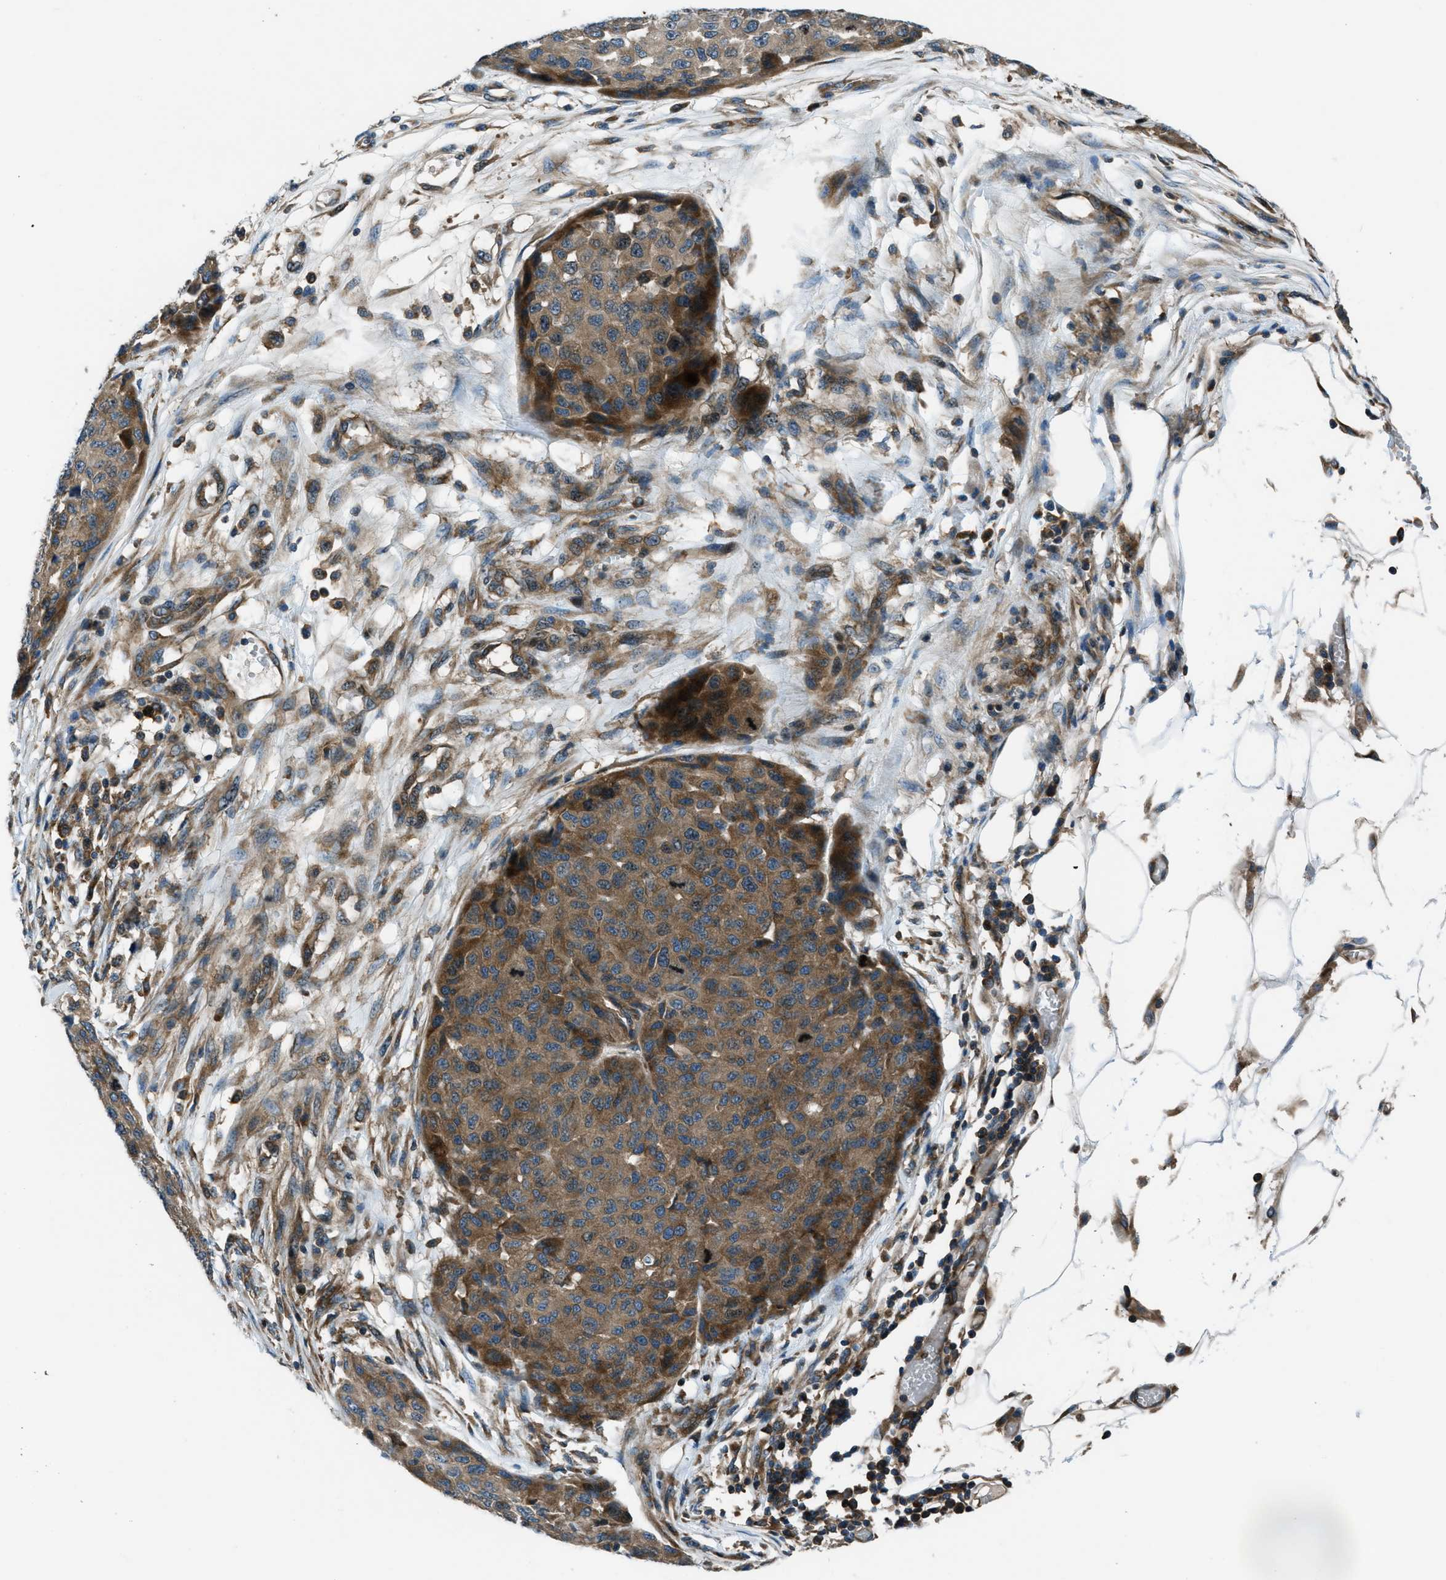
{"staining": {"intensity": "moderate", "quantity": ">75%", "location": "cytoplasmic/membranous"}, "tissue": "melanoma", "cell_type": "Tumor cells", "image_type": "cancer", "snomed": [{"axis": "morphology", "description": "Normal tissue, NOS"}, {"axis": "morphology", "description": "Malignant melanoma, NOS"}, {"axis": "topography", "description": "Skin"}], "caption": "Melanoma tissue displays moderate cytoplasmic/membranous positivity in approximately >75% of tumor cells, visualized by immunohistochemistry. (IHC, brightfield microscopy, high magnification).", "gene": "ARFGAP2", "patient": {"sex": "male", "age": 62}}